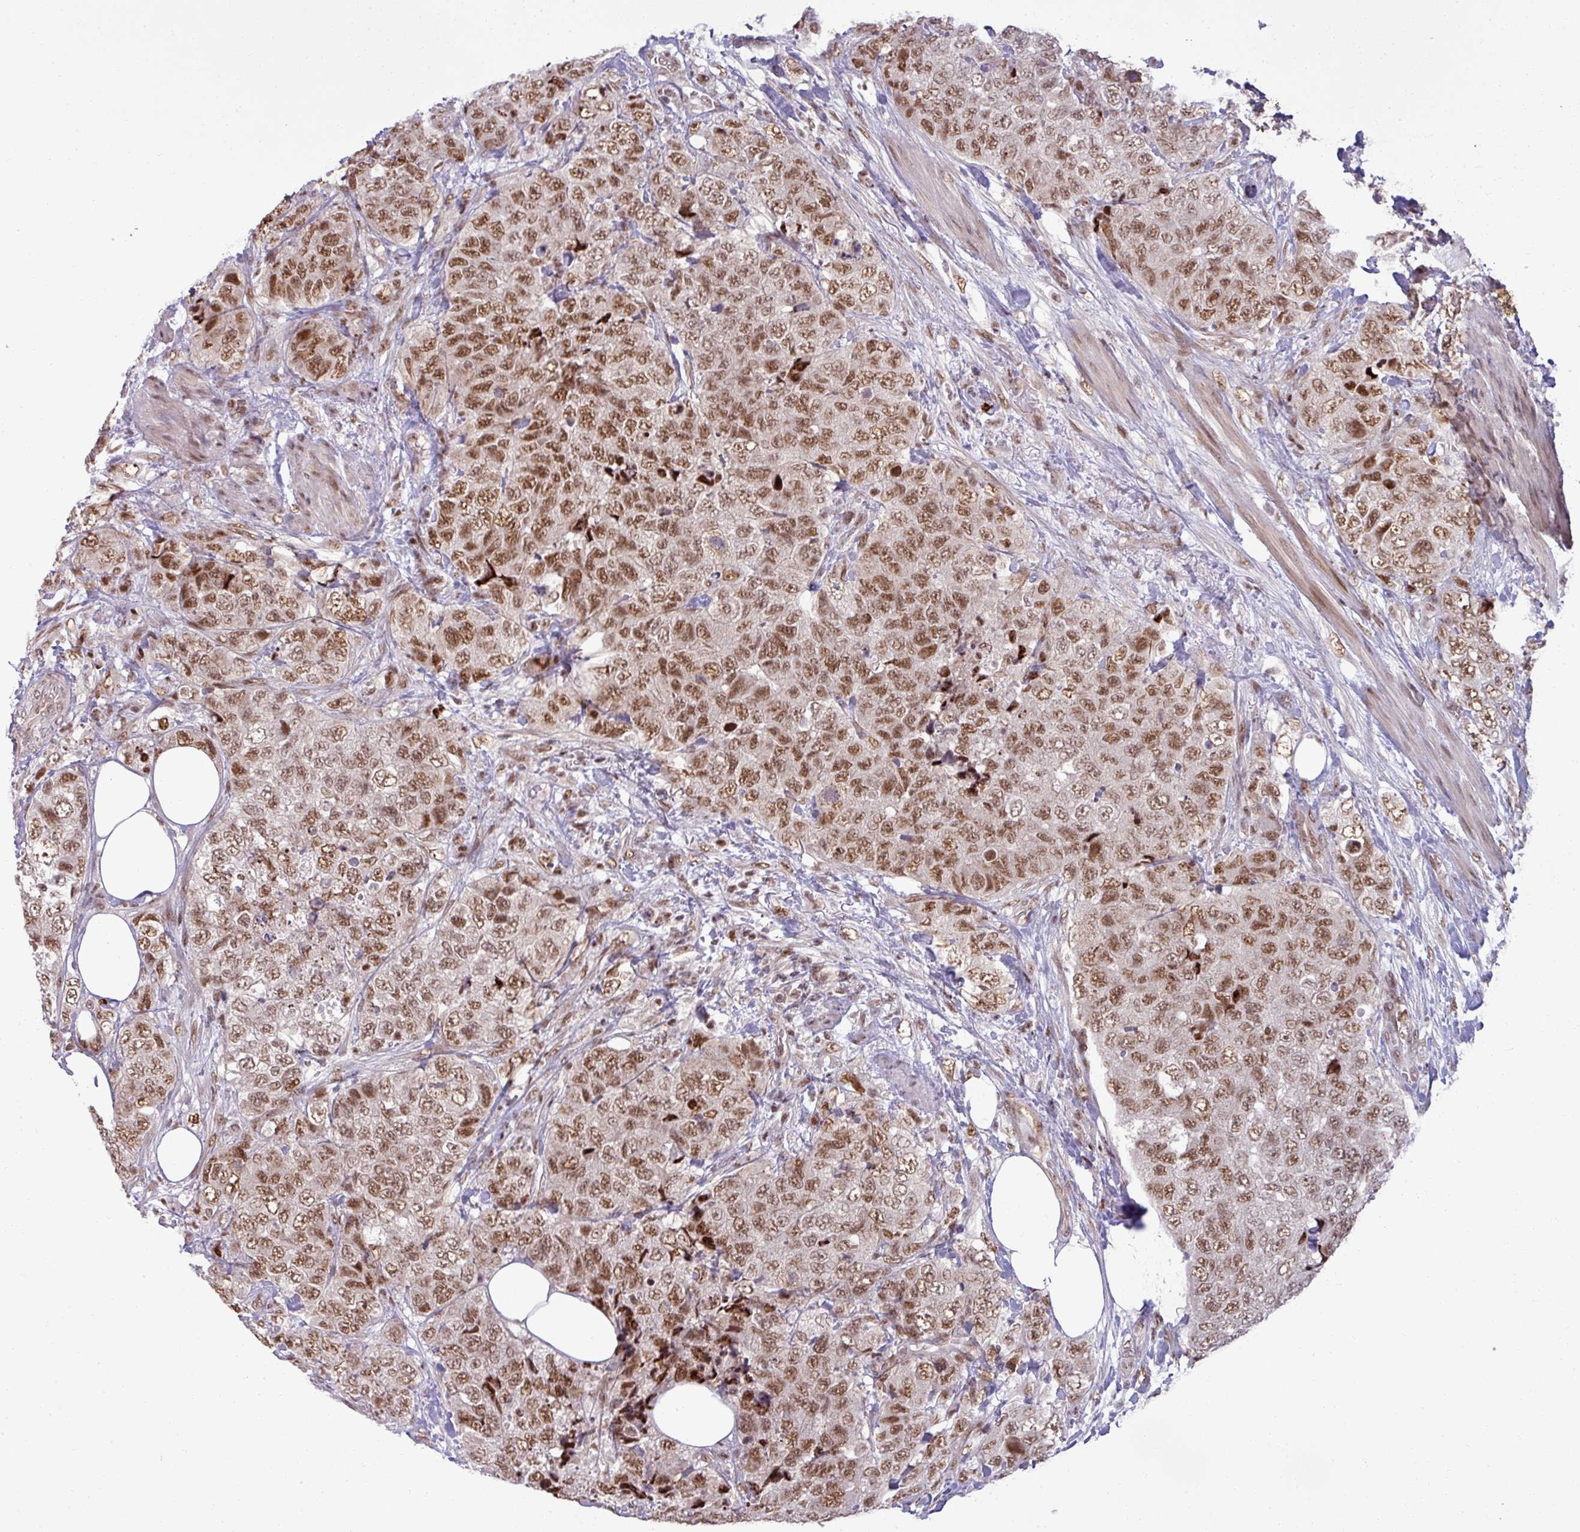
{"staining": {"intensity": "moderate", "quantity": ">75%", "location": "nuclear"}, "tissue": "urothelial cancer", "cell_type": "Tumor cells", "image_type": "cancer", "snomed": [{"axis": "morphology", "description": "Urothelial carcinoma, High grade"}, {"axis": "topography", "description": "Urinary bladder"}], "caption": "Immunohistochemical staining of high-grade urothelial carcinoma reveals medium levels of moderate nuclear expression in approximately >75% of tumor cells. (DAB IHC, brown staining for protein, blue staining for nuclei).", "gene": "PTPN20", "patient": {"sex": "female", "age": 78}}